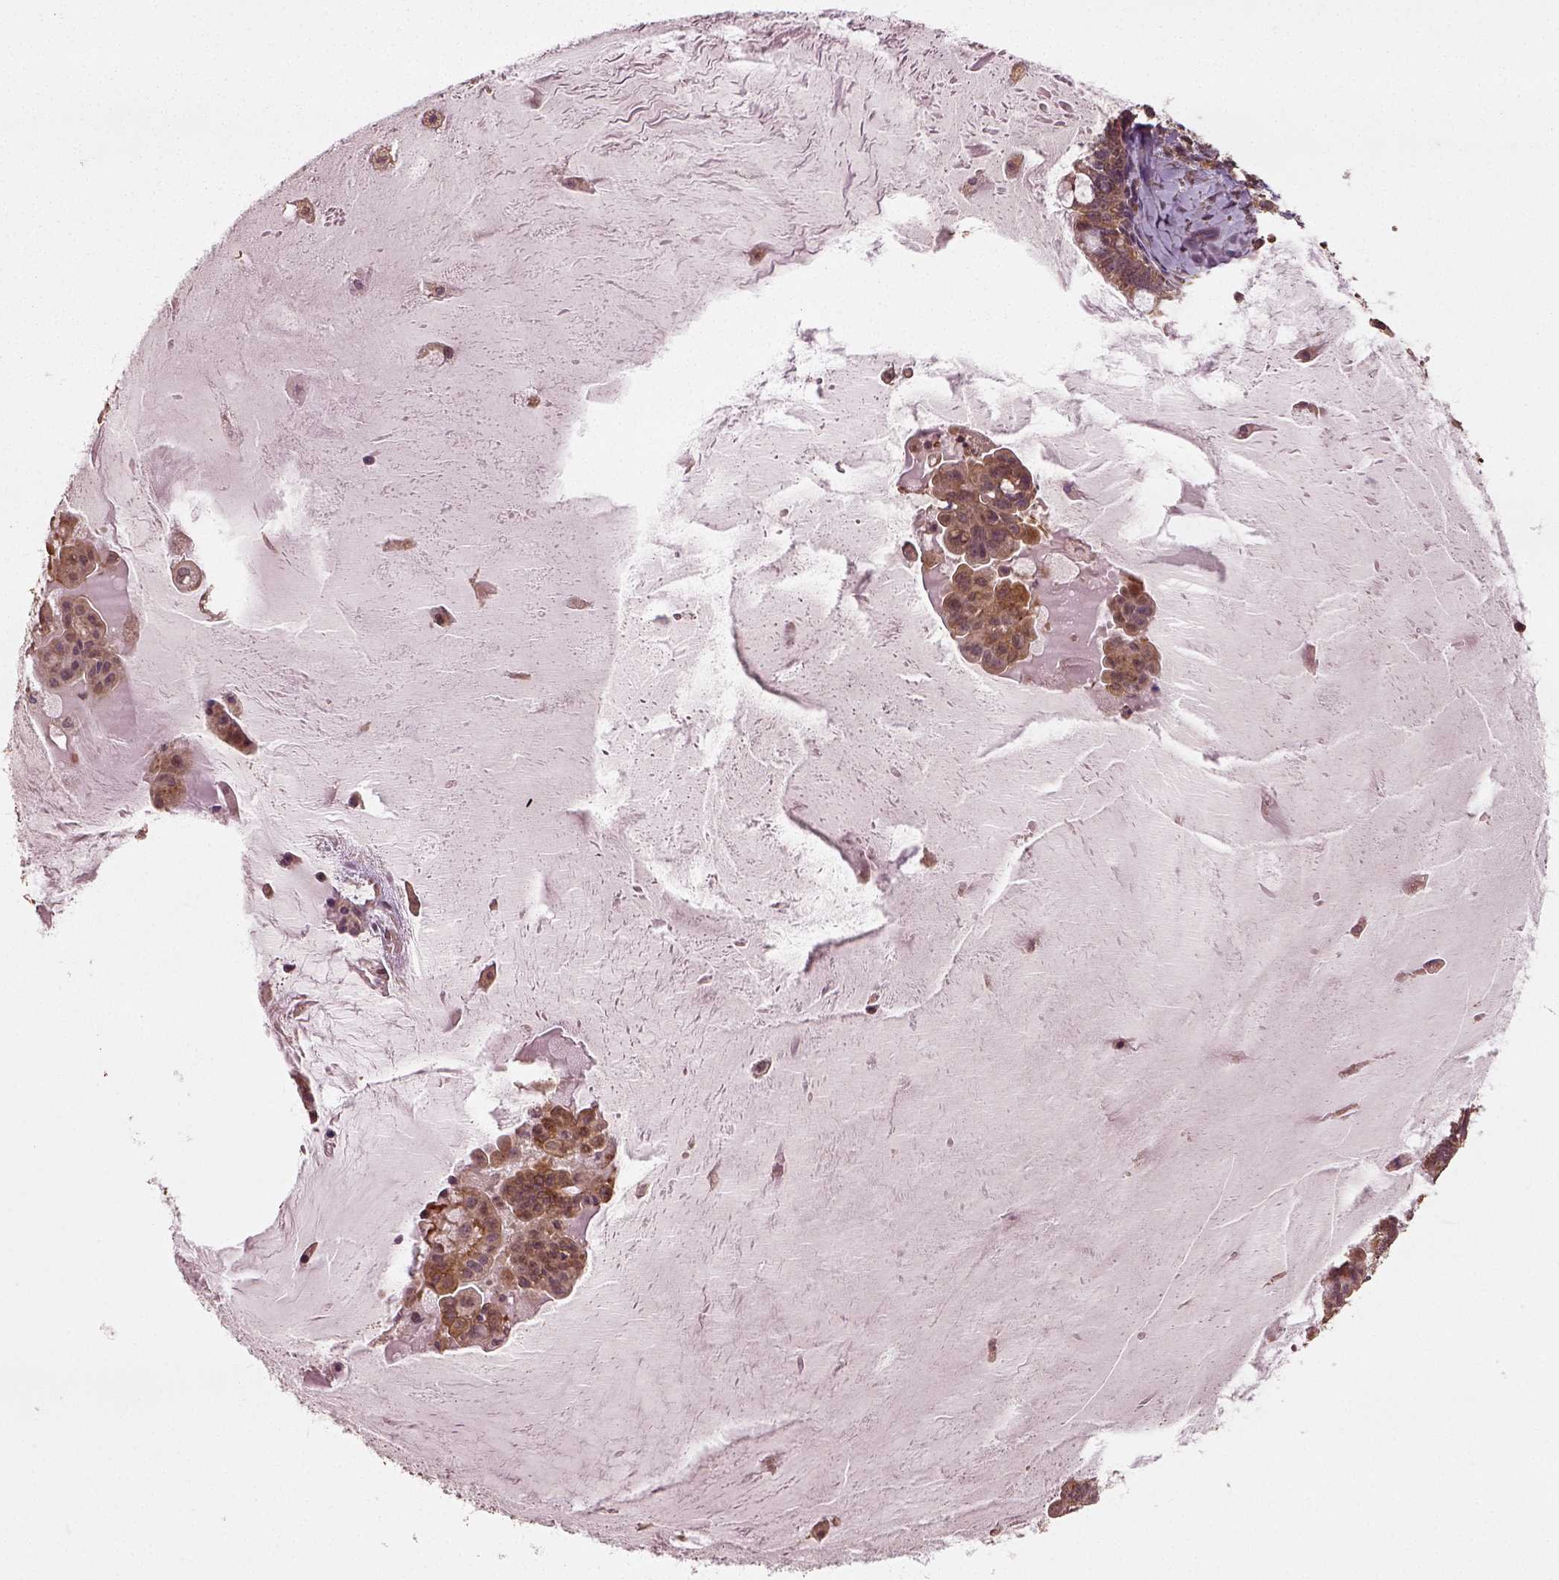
{"staining": {"intensity": "moderate", "quantity": ">75%", "location": "cytoplasmic/membranous"}, "tissue": "ovarian cancer", "cell_type": "Tumor cells", "image_type": "cancer", "snomed": [{"axis": "morphology", "description": "Cystadenocarcinoma, mucinous, NOS"}, {"axis": "topography", "description": "Ovary"}], "caption": "Tumor cells reveal medium levels of moderate cytoplasmic/membranous positivity in approximately >75% of cells in ovarian mucinous cystadenocarcinoma.", "gene": "ERV3-1", "patient": {"sex": "female", "age": 63}}